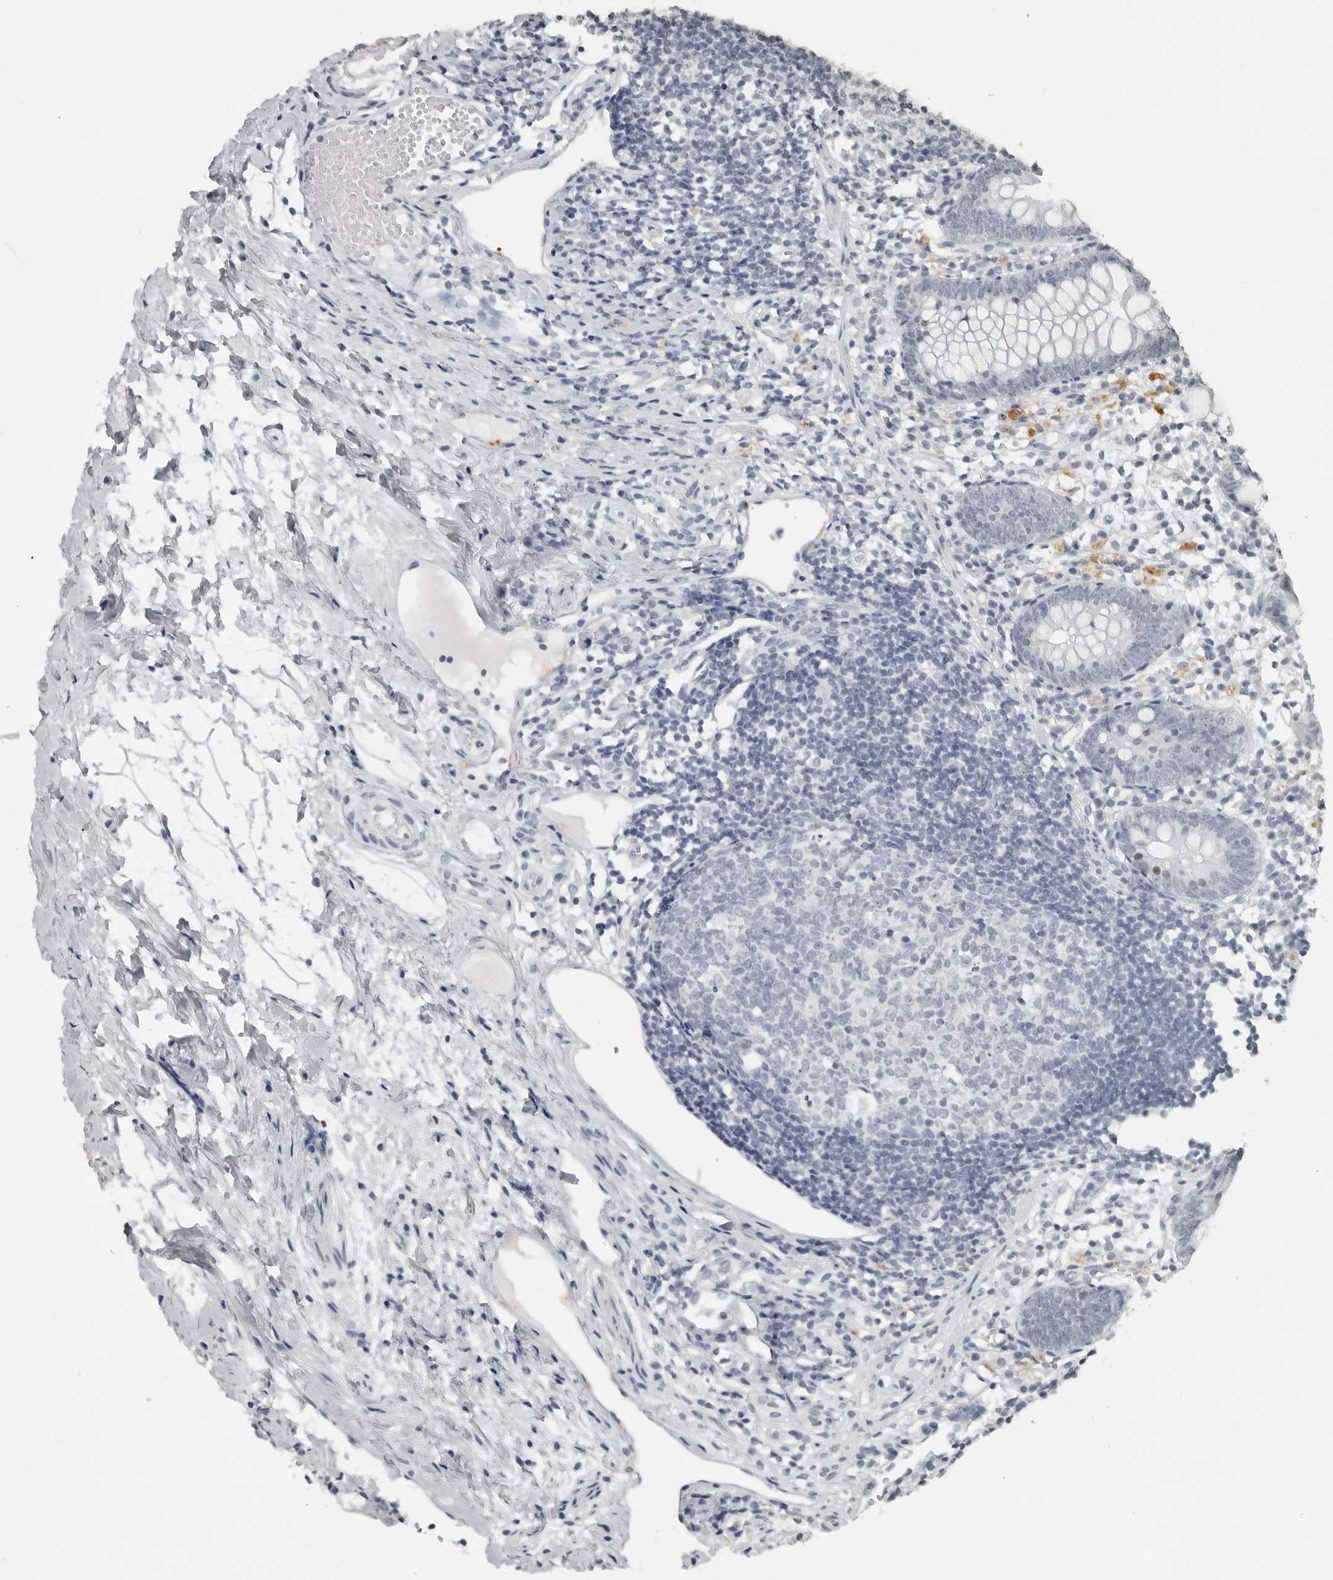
{"staining": {"intensity": "negative", "quantity": "none", "location": "none"}, "tissue": "appendix", "cell_type": "Glandular cells", "image_type": "normal", "snomed": [{"axis": "morphology", "description": "Normal tissue, NOS"}, {"axis": "topography", "description": "Appendix"}], "caption": "This is an immunohistochemistry photomicrograph of normal human appendix. There is no staining in glandular cells.", "gene": "DDX54", "patient": {"sex": "female", "age": 20}}